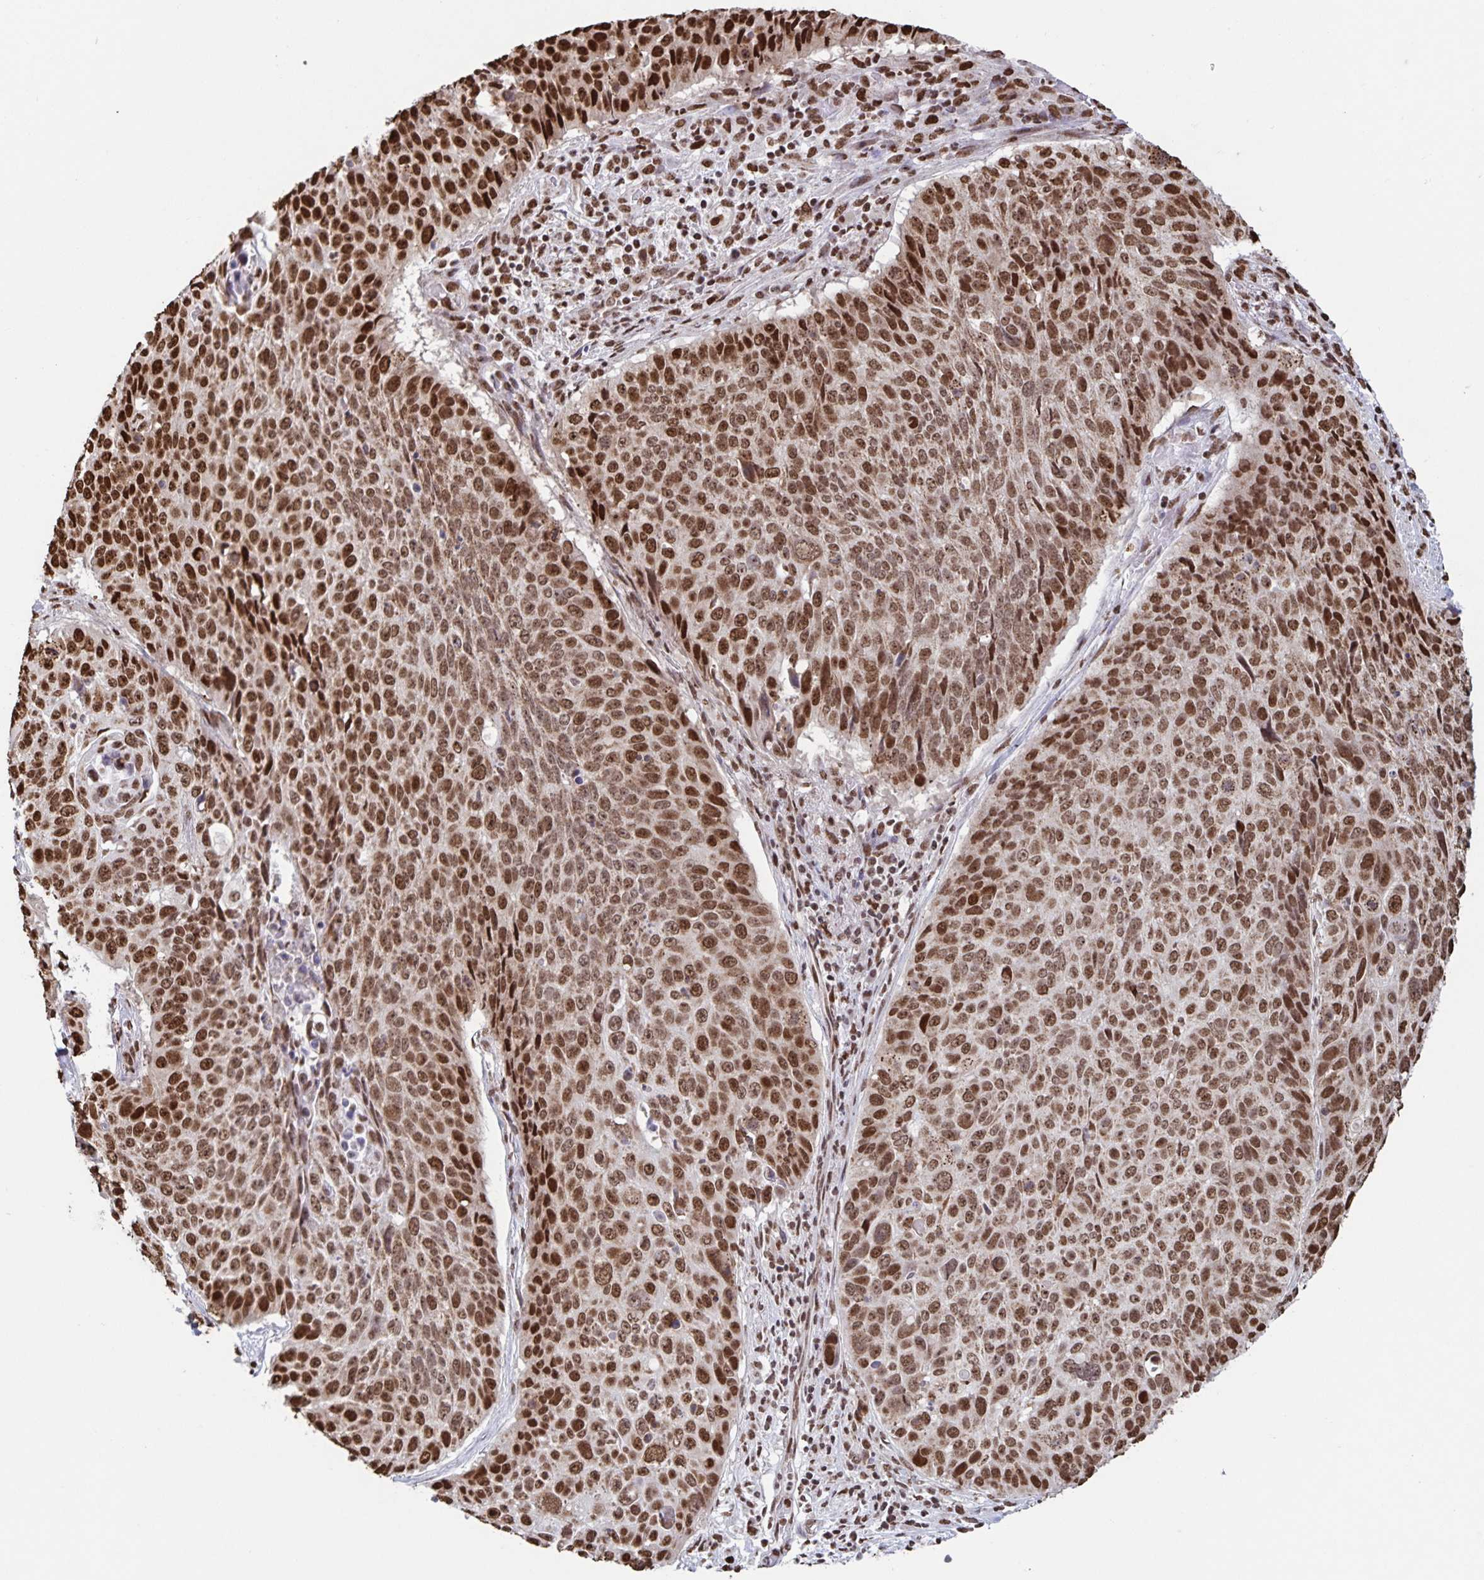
{"staining": {"intensity": "moderate", "quantity": ">75%", "location": "nuclear"}, "tissue": "lung cancer", "cell_type": "Tumor cells", "image_type": "cancer", "snomed": [{"axis": "morphology", "description": "Normal tissue, NOS"}, {"axis": "morphology", "description": "Squamous cell carcinoma, NOS"}, {"axis": "topography", "description": "Bronchus"}, {"axis": "topography", "description": "Lung"}], "caption": "The micrograph demonstrates immunohistochemical staining of lung cancer (squamous cell carcinoma). There is moderate nuclear positivity is seen in approximately >75% of tumor cells.", "gene": "DUT", "patient": {"sex": "male", "age": 64}}